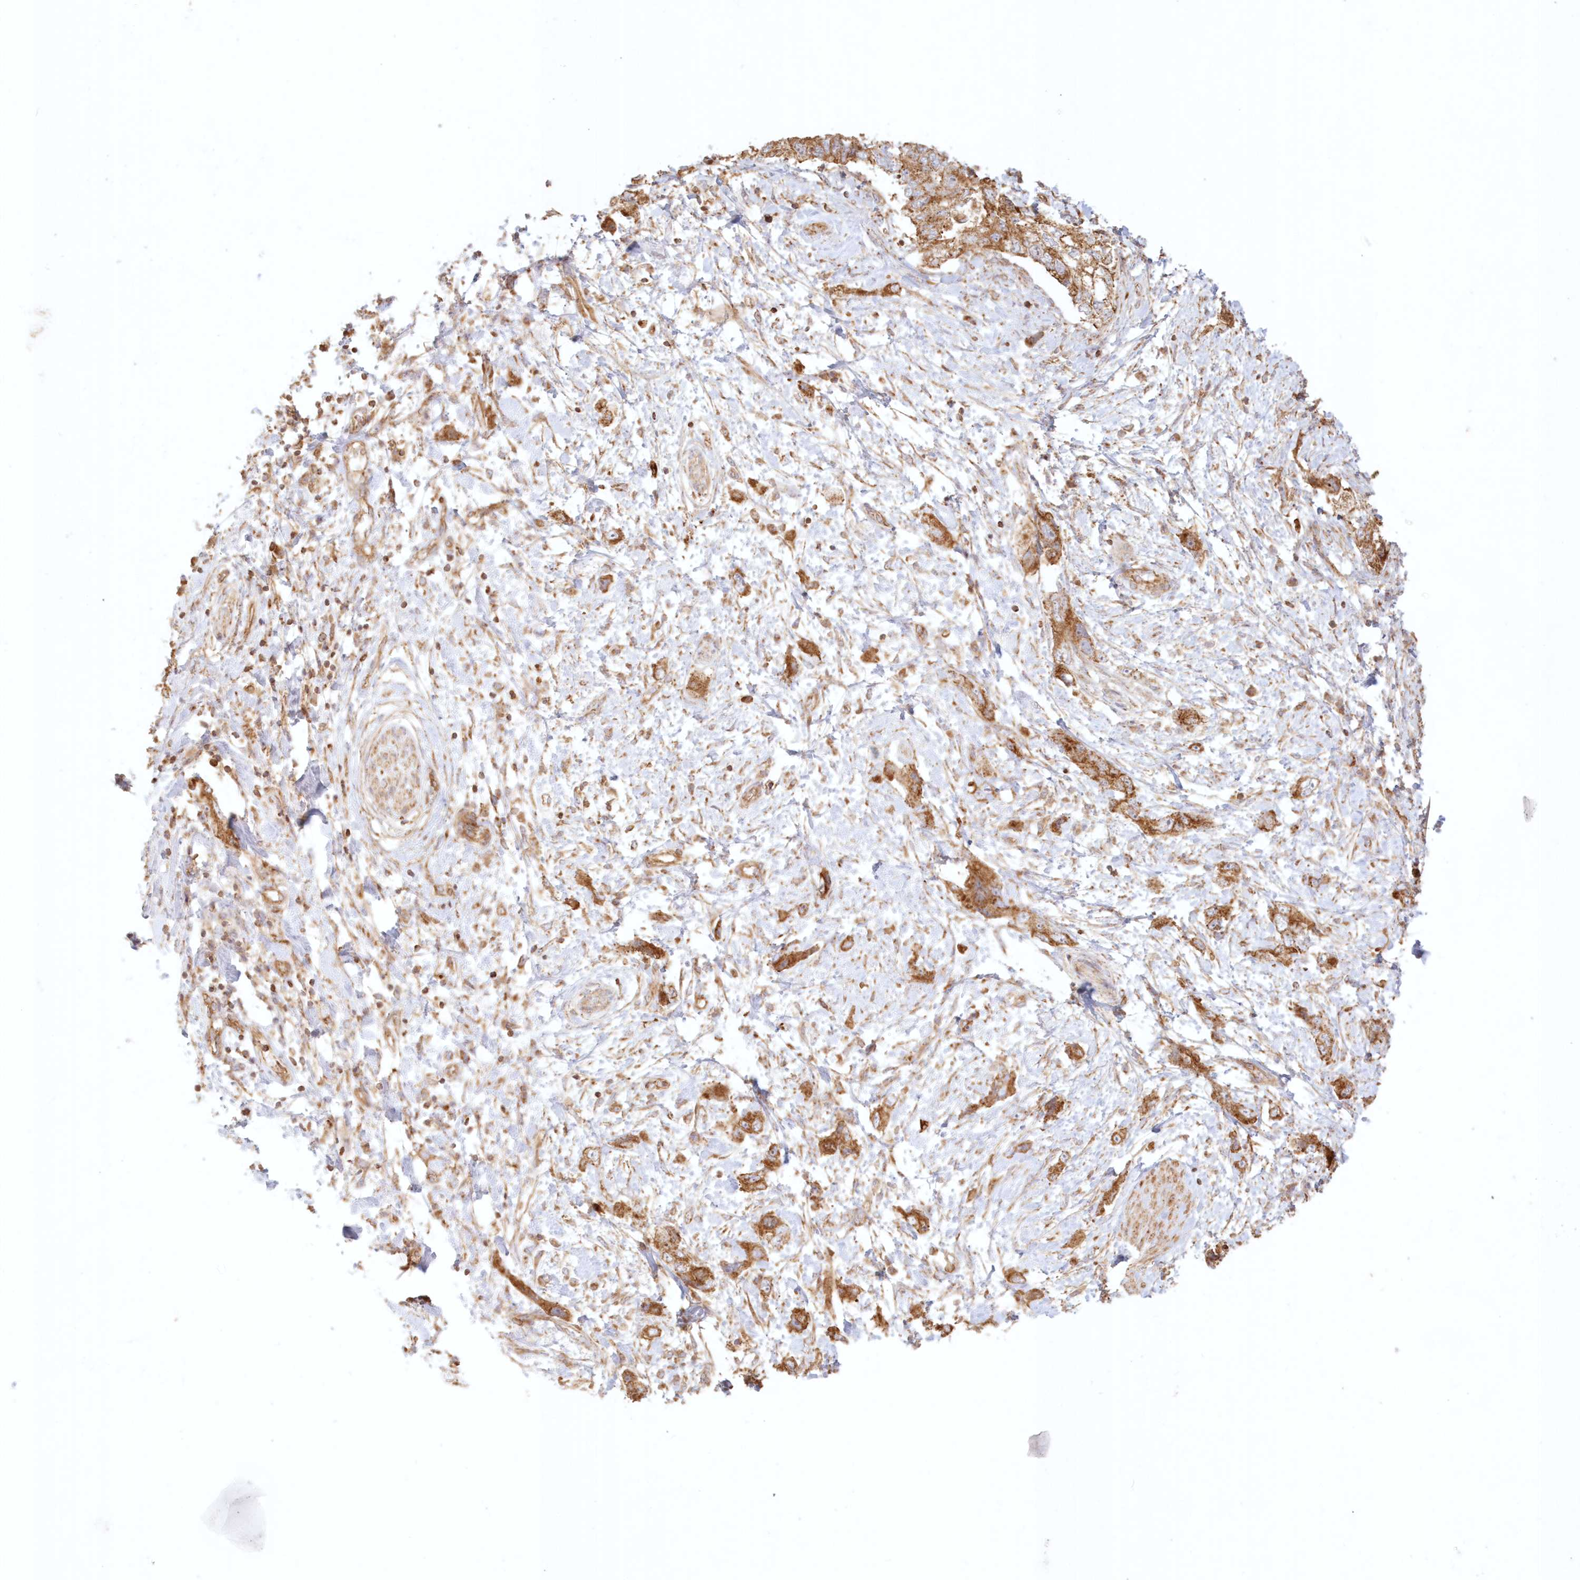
{"staining": {"intensity": "strong", "quantity": ">75%", "location": "cytoplasmic/membranous"}, "tissue": "pancreatic cancer", "cell_type": "Tumor cells", "image_type": "cancer", "snomed": [{"axis": "morphology", "description": "Adenocarcinoma, NOS"}, {"axis": "topography", "description": "Pancreas"}], "caption": "Strong cytoplasmic/membranous expression for a protein is appreciated in about >75% of tumor cells of pancreatic cancer (adenocarcinoma) using IHC.", "gene": "KIAA0232", "patient": {"sex": "female", "age": 73}}